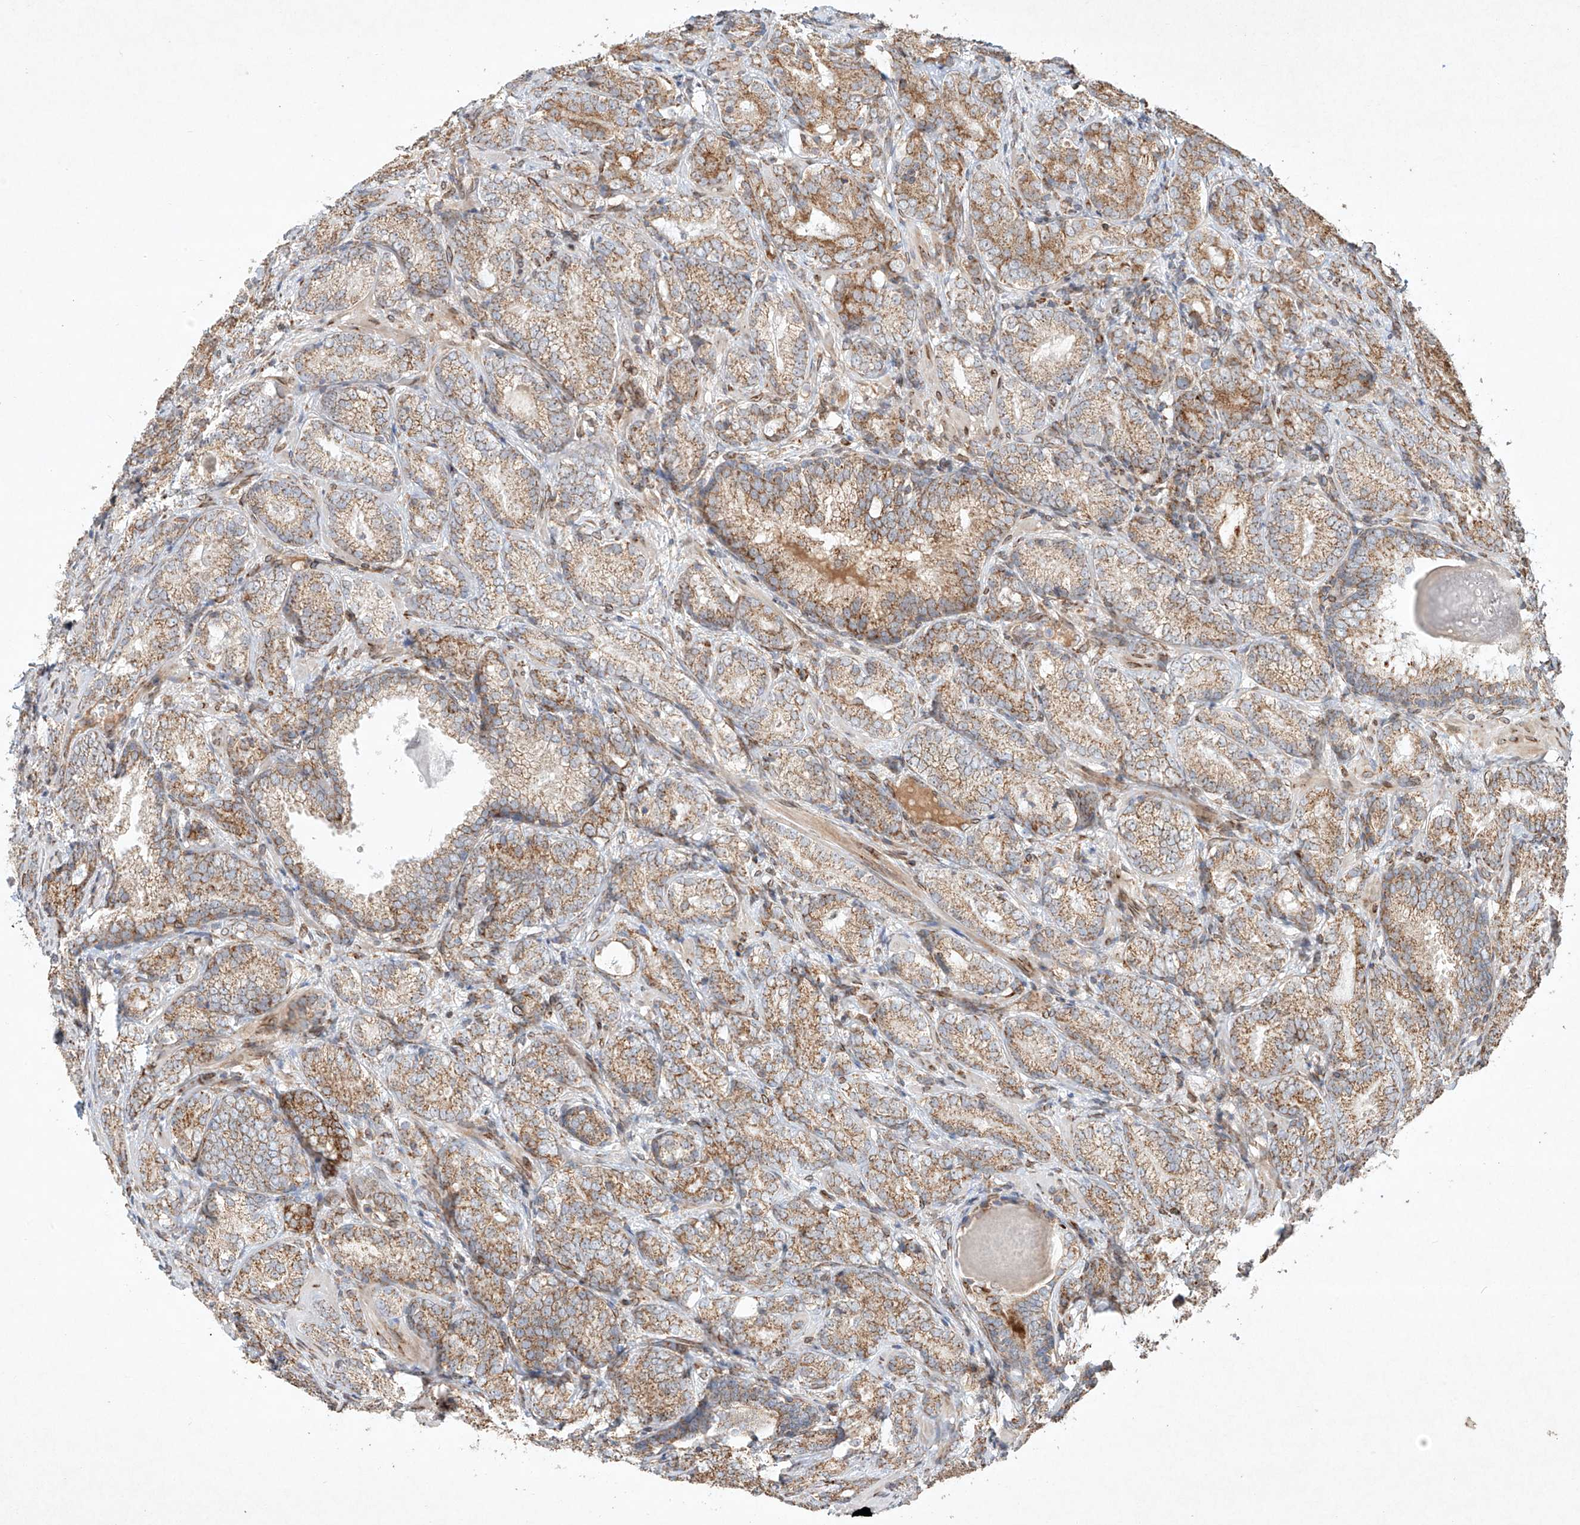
{"staining": {"intensity": "moderate", "quantity": ">75%", "location": "cytoplasmic/membranous"}, "tissue": "prostate cancer", "cell_type": "Tumor cells", "image_type": "cancer", "snomed": [{"axis": "morphology", "description": "Adenocarcinoma, High grade"}, {"axis": "topography", "description": "Prostate"}], "caption": "This is an image of IHC staining of prostate cancer (adenocarcinoma (high-grade)), which shows moderate staining in the cytoplasmic/membranous of tumor cells.", "gene": "SEMA3B", "patient": {"sex": "male", "age": 66}}